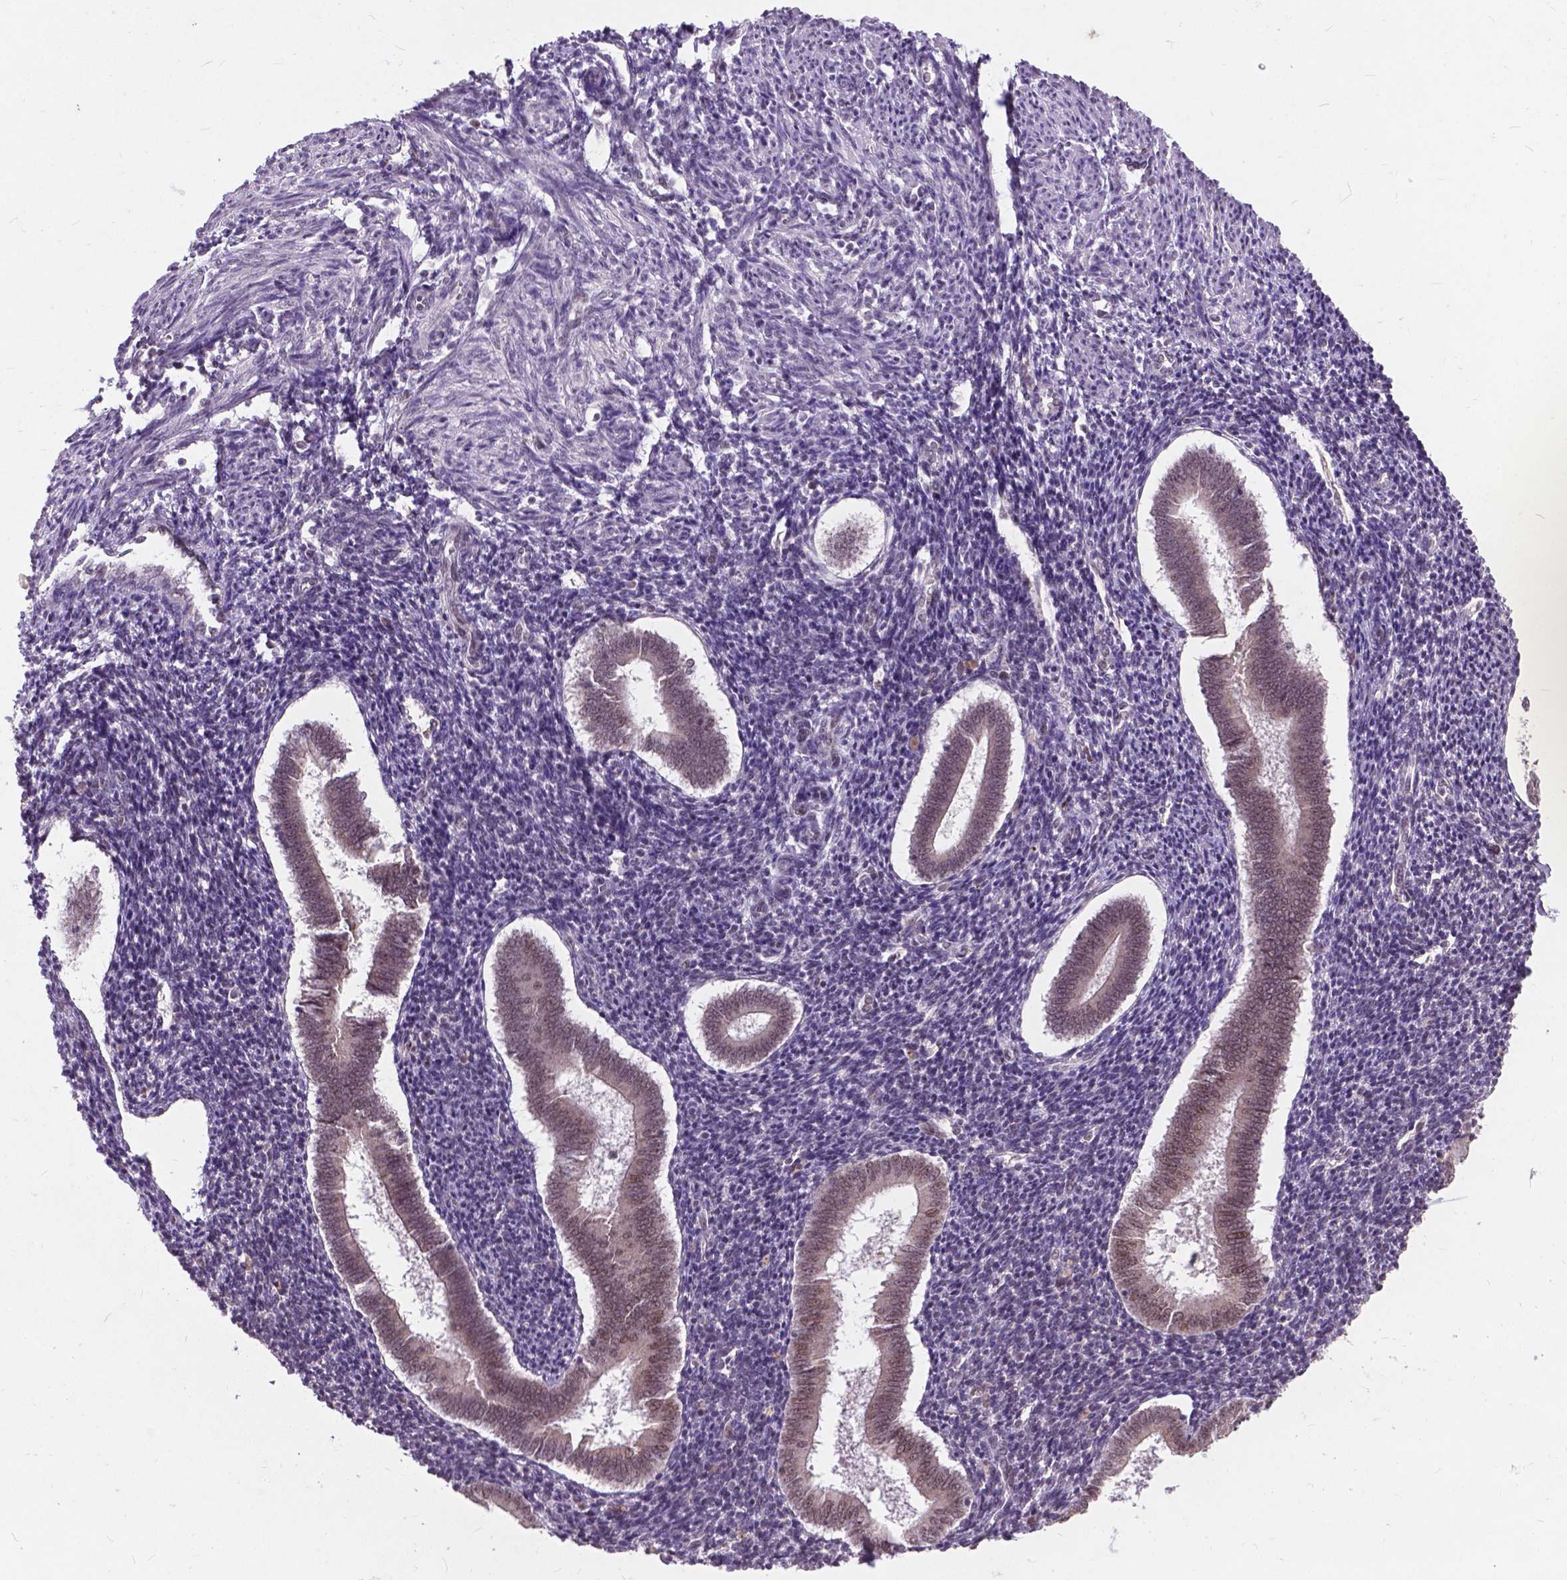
{"staining": {"intensity": "negative", "quantity": "none", "location": "none"}, "tissue": "endometrium", "cell_type": "Cells in endometrial stroma", "image_type": "normal", "snomed": [{"axis": "morphology", "description": "Normal tissue, NOS"}, {"axis": "topography", "description": "Endometrium"}], "caption": "Immunohistochemistry (IHC) of normal human endometrium shows no expression in cells in endometrial stroma.", "gene": "MSH2", "patient": {"sex": "female", "age": 25}}